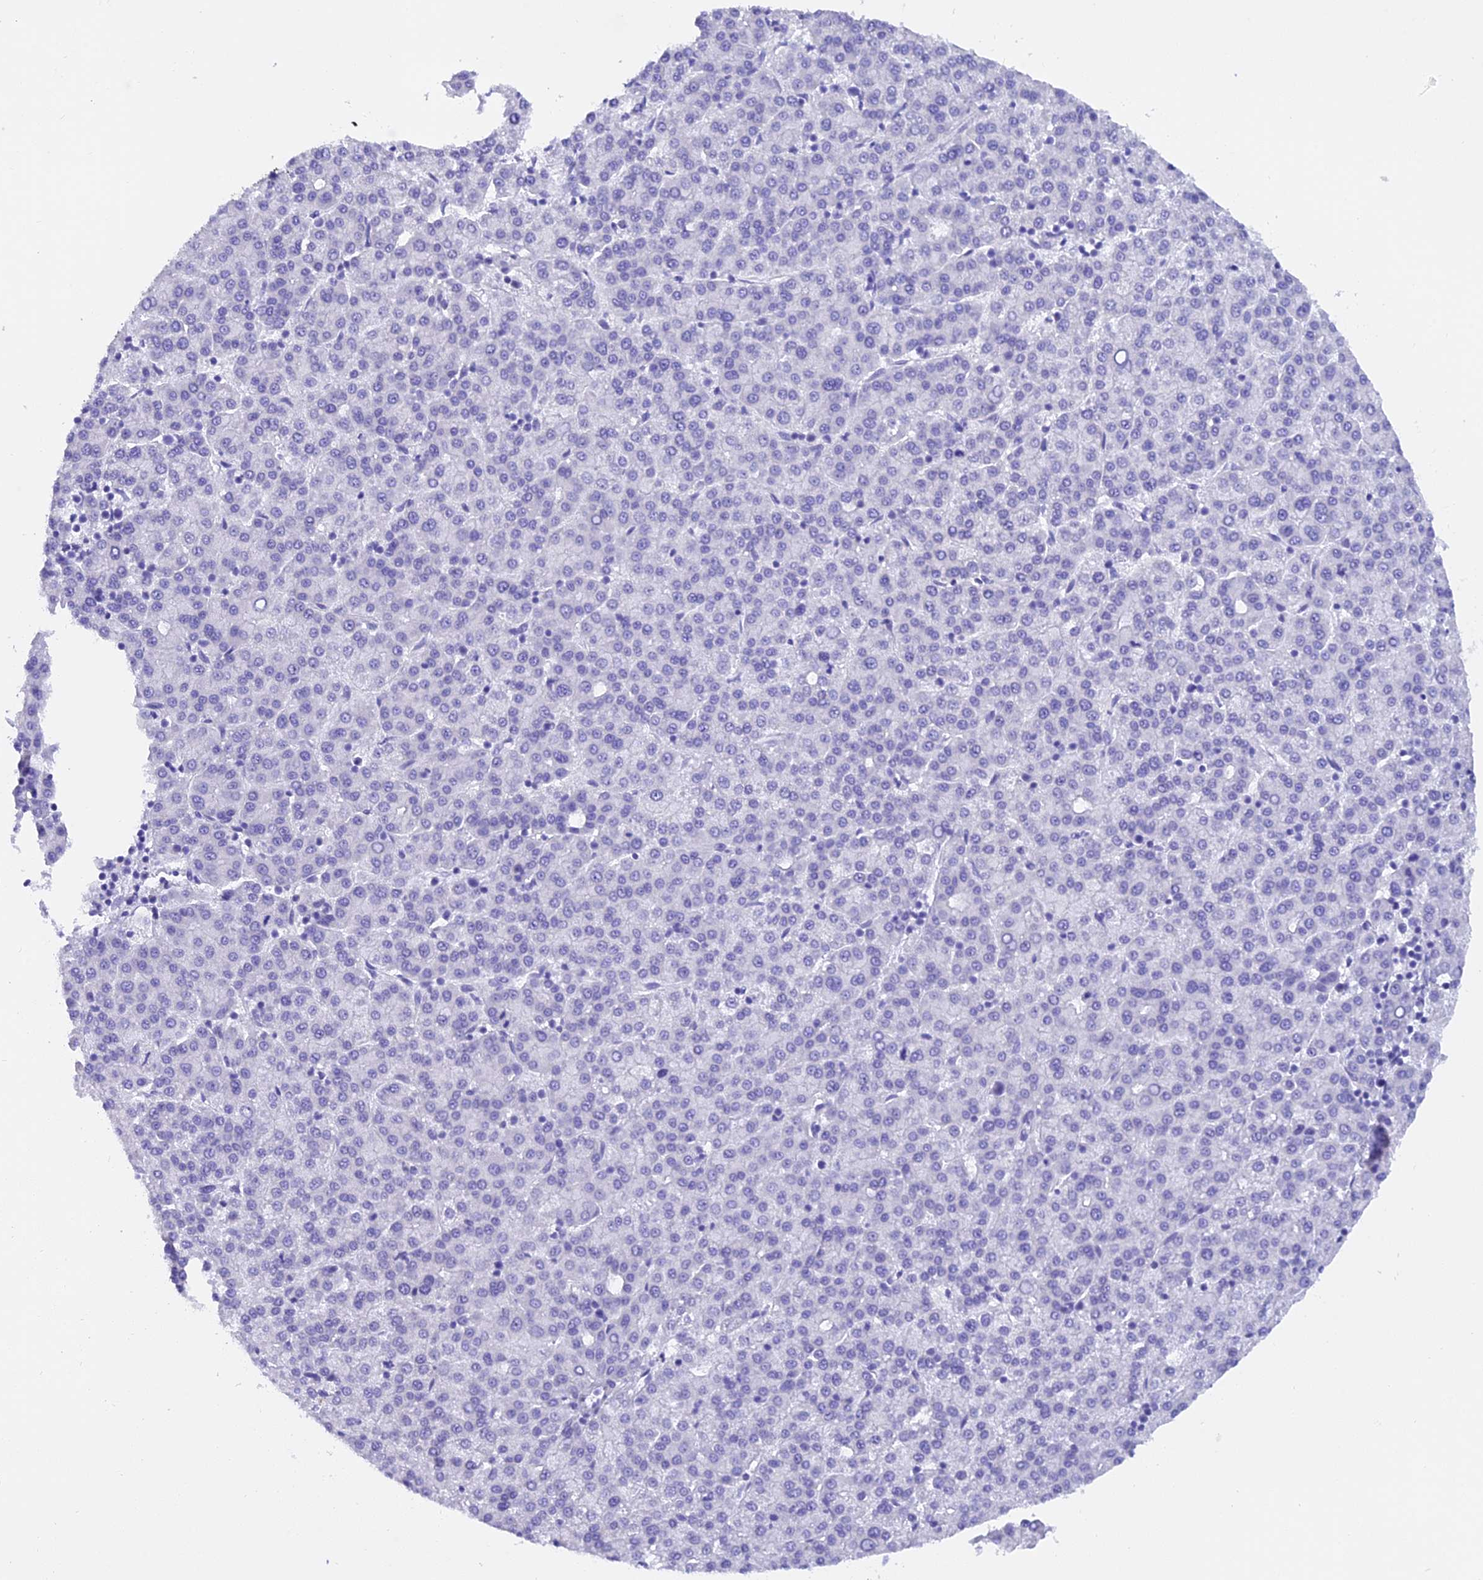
{"staining": {"intensity": "negative", "quantity": "none", "location": "none"}, "tissue": "liver cancer", "cell_type": "Tumor cells", "image_type": "cancer", "snomed": [{"axis": "morphology", "description": "Carcinoma, Hepatocellular, NOS"}, {"axis": "topography", "description": "Liver"}], "caption": "Immunohistochemical staining of human liver hepatocellular carcinoma reveals no significant positivity in tumor cells. (IHC, brightfield microscopy, high magnification).", "gene": "C17orf67", "patient": {"sex": "female", "age": 58}}